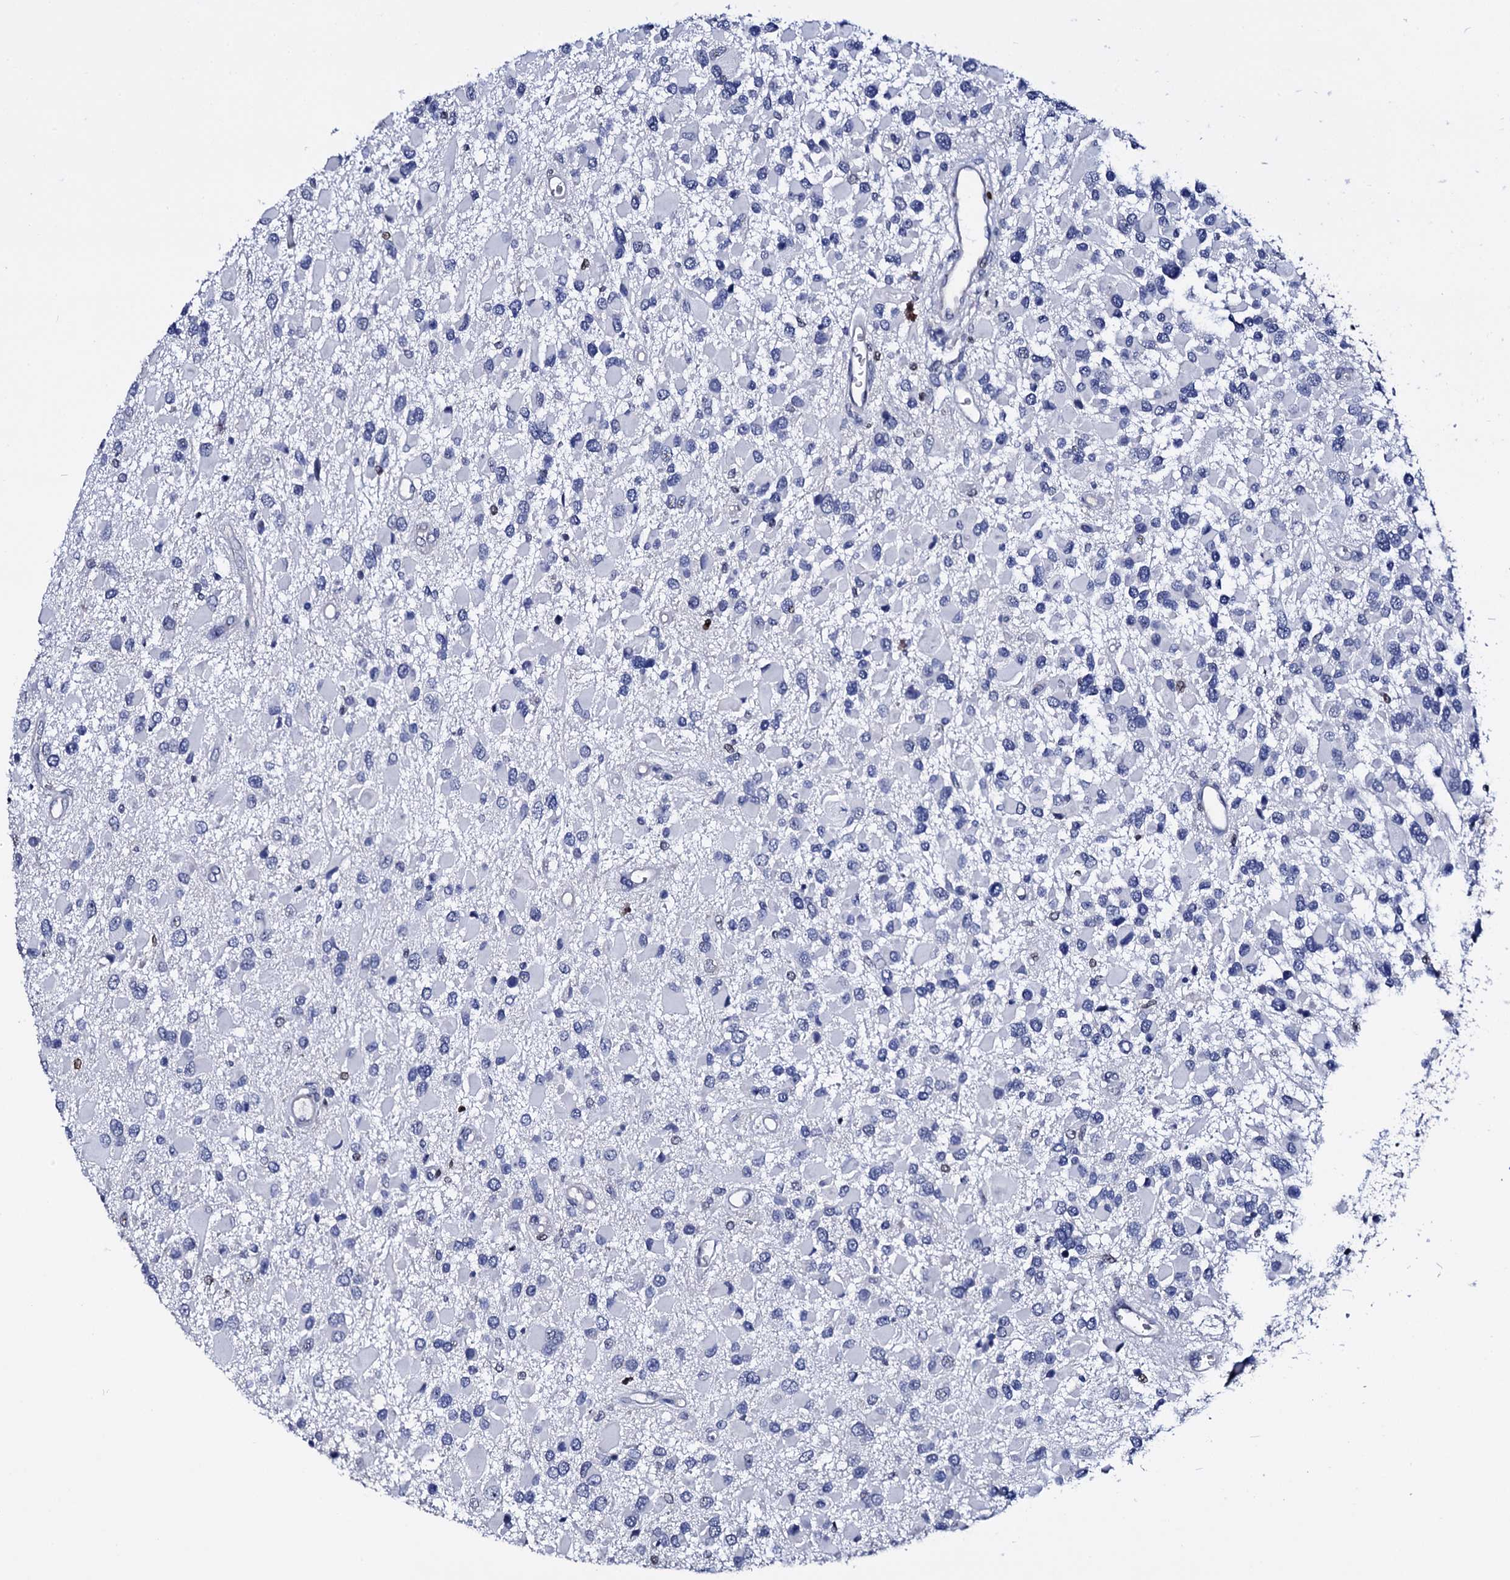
{"staining": {"intensity": "negative", "quantity": "none", "location": "none"}, "tissue": "glioma", "cell_type": "Tumor cells", "image_type": "cancer", "snomed": [{"axis": "morphology", "description": "Glioma, malignant, High grade"}, {"axis": "topography", "description": "Brain"}], "caption": "Photomicrograph shows no significant protein staining in tumor cells of malignant high-grade glioma.", "gene": "NPM2", "patient": {"sex": "male", "age": 53}}